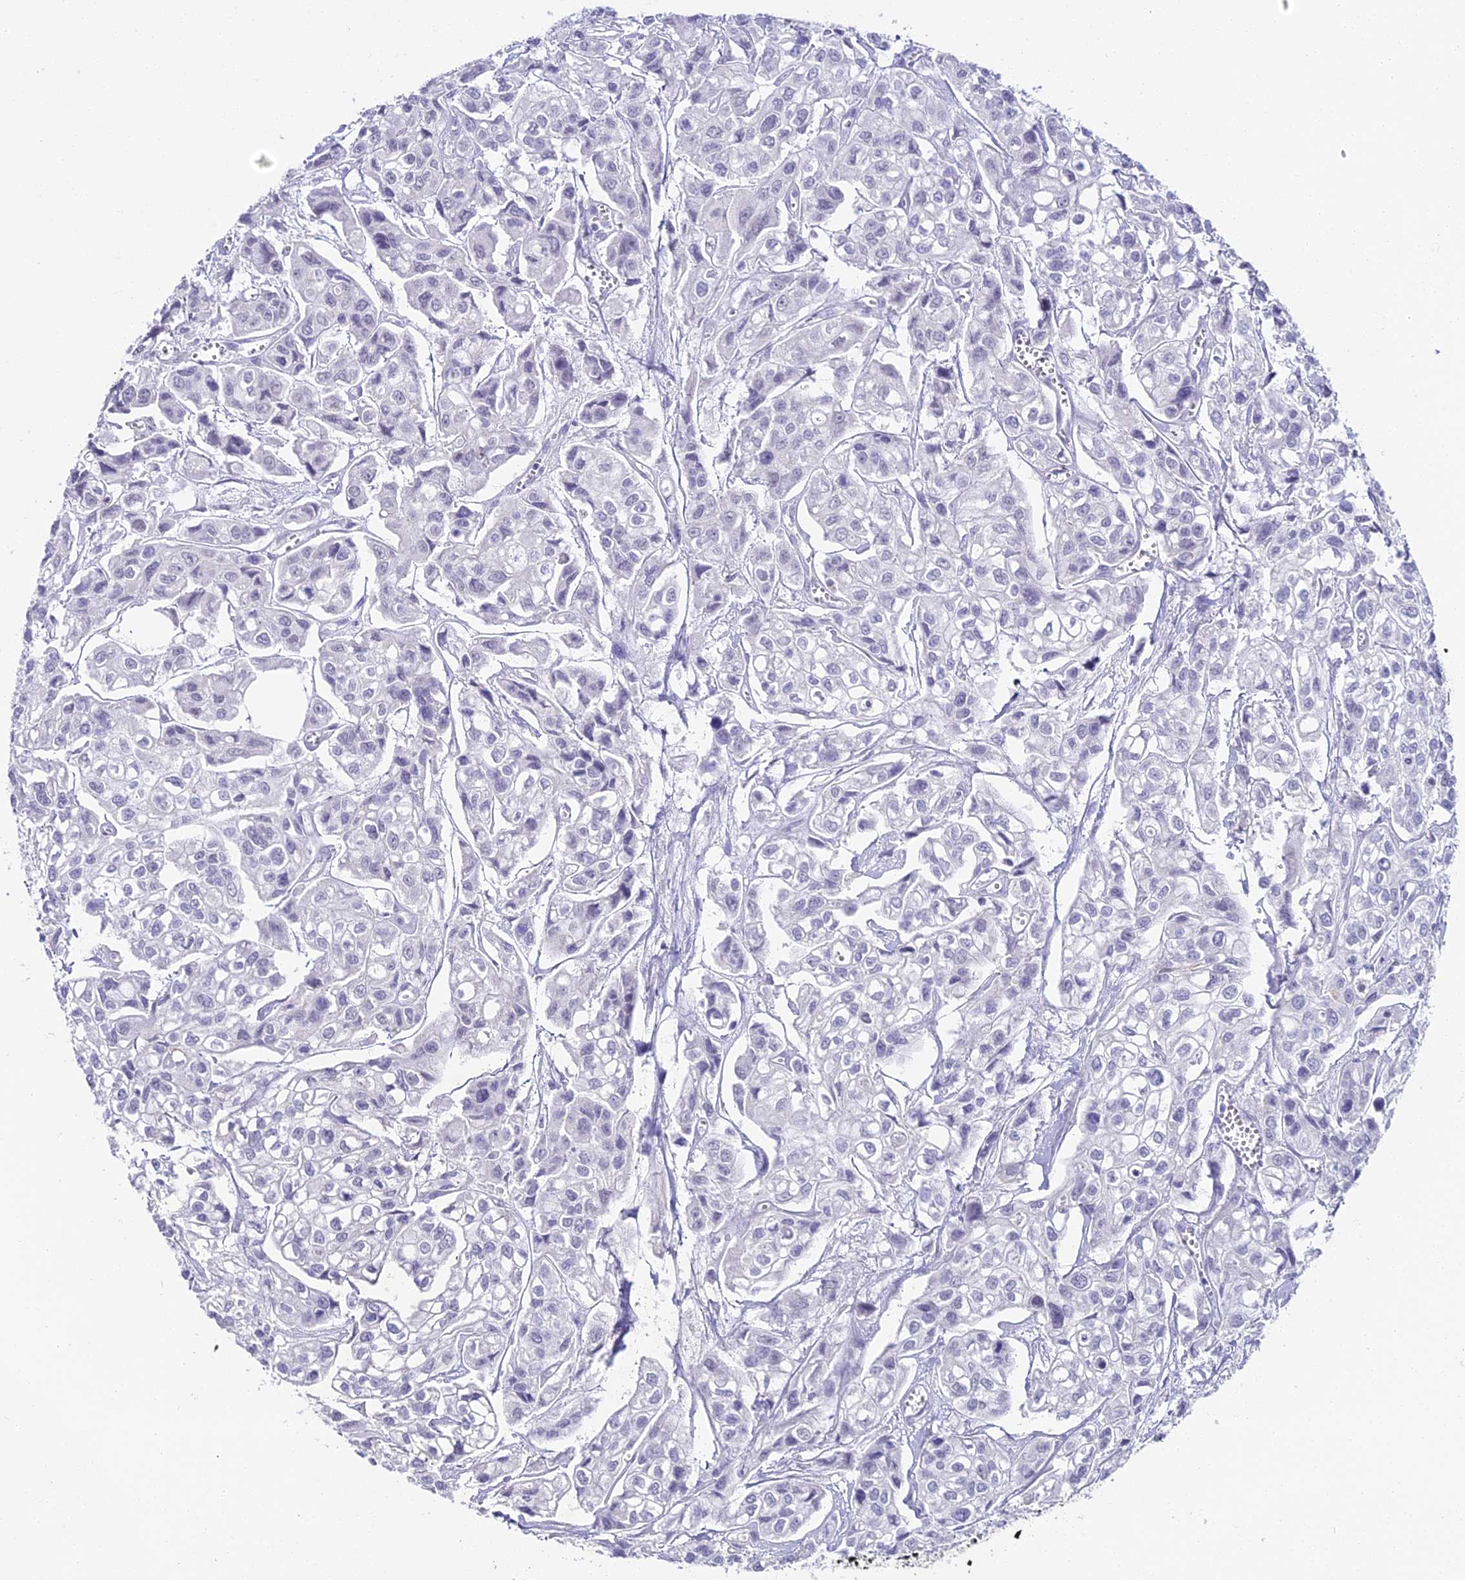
{"staining": {"intensity": "negative", "quantity": "none", "location": "none"}, "tissue": "urothelial cancer", "cell_type": "Tumor cells", "image_type": "cancer", "snomed": [{"axis": "morphology", "description": "Urothelial carcinoma, High grade"}, {"axis": "topography", "description": "Urinary bladder"}], "caption": "Immunohistochemistry micrograph of human high-grade urothelial carcinoma stained for a protein (brown), which exhibits no staining in tumor cells. The staining was performed using DAB (3,3'-diaminobenzidine) to visualize the protein expression in brown, while the nuclei were stained in blue with hematoxylin (Magnification: 20x).", "gene": "ALPG", "patient": {"sex": "male", "age": 67}}